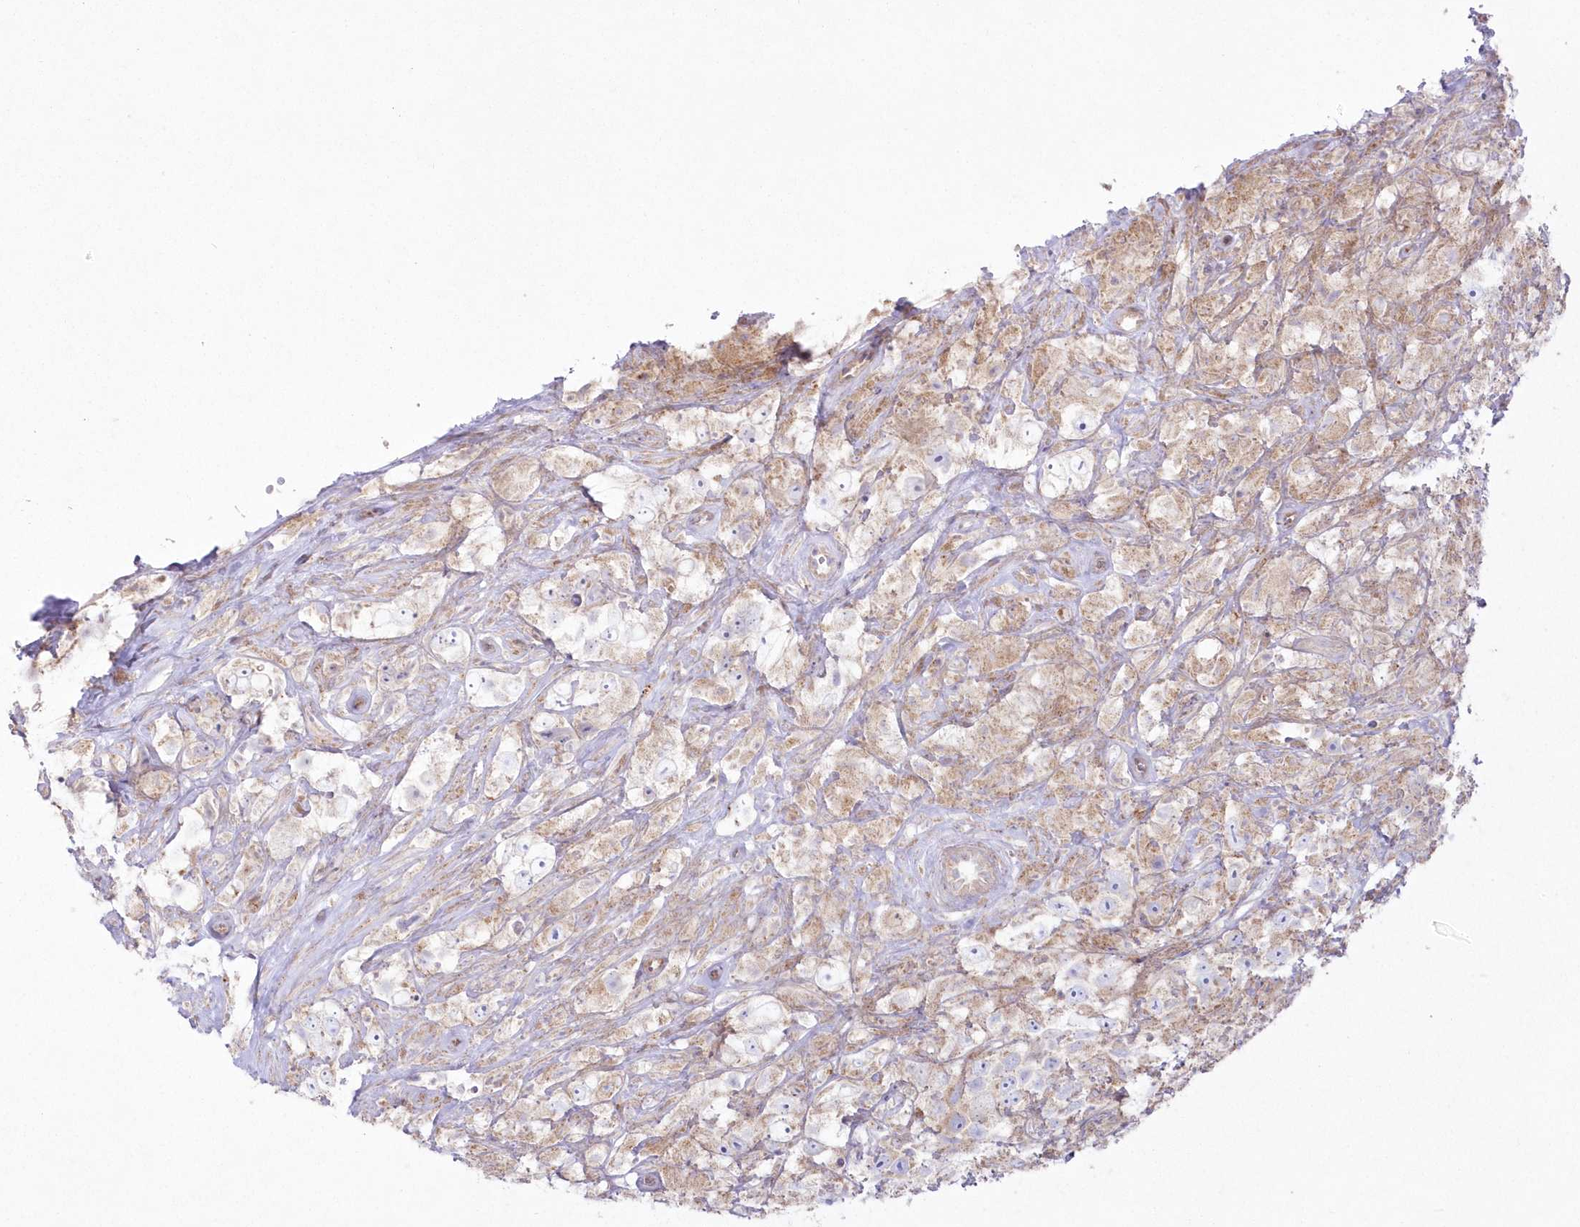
{"staining": {"intensity": "moderate", "quantity": "<25%", "location": "cytoplasmic/membranous"}, "tissue": "testis cancer", "cell_type": "Tumor cells", "image_type": "cancer", "snomed": [{"axis": "morphology", "description": "Seminoma, NOS"}, {"axis": "topography", "description": "Testis"}], "caption": "A brown stain highlights moderate cytoplasmic/membranous positivity of a protein in seminoma (testis) tumor cells. (IHC, brightfield microscopy, high magnification).", "gene": "ZNF843", "patient": {"sex": "male", "age": 49}}